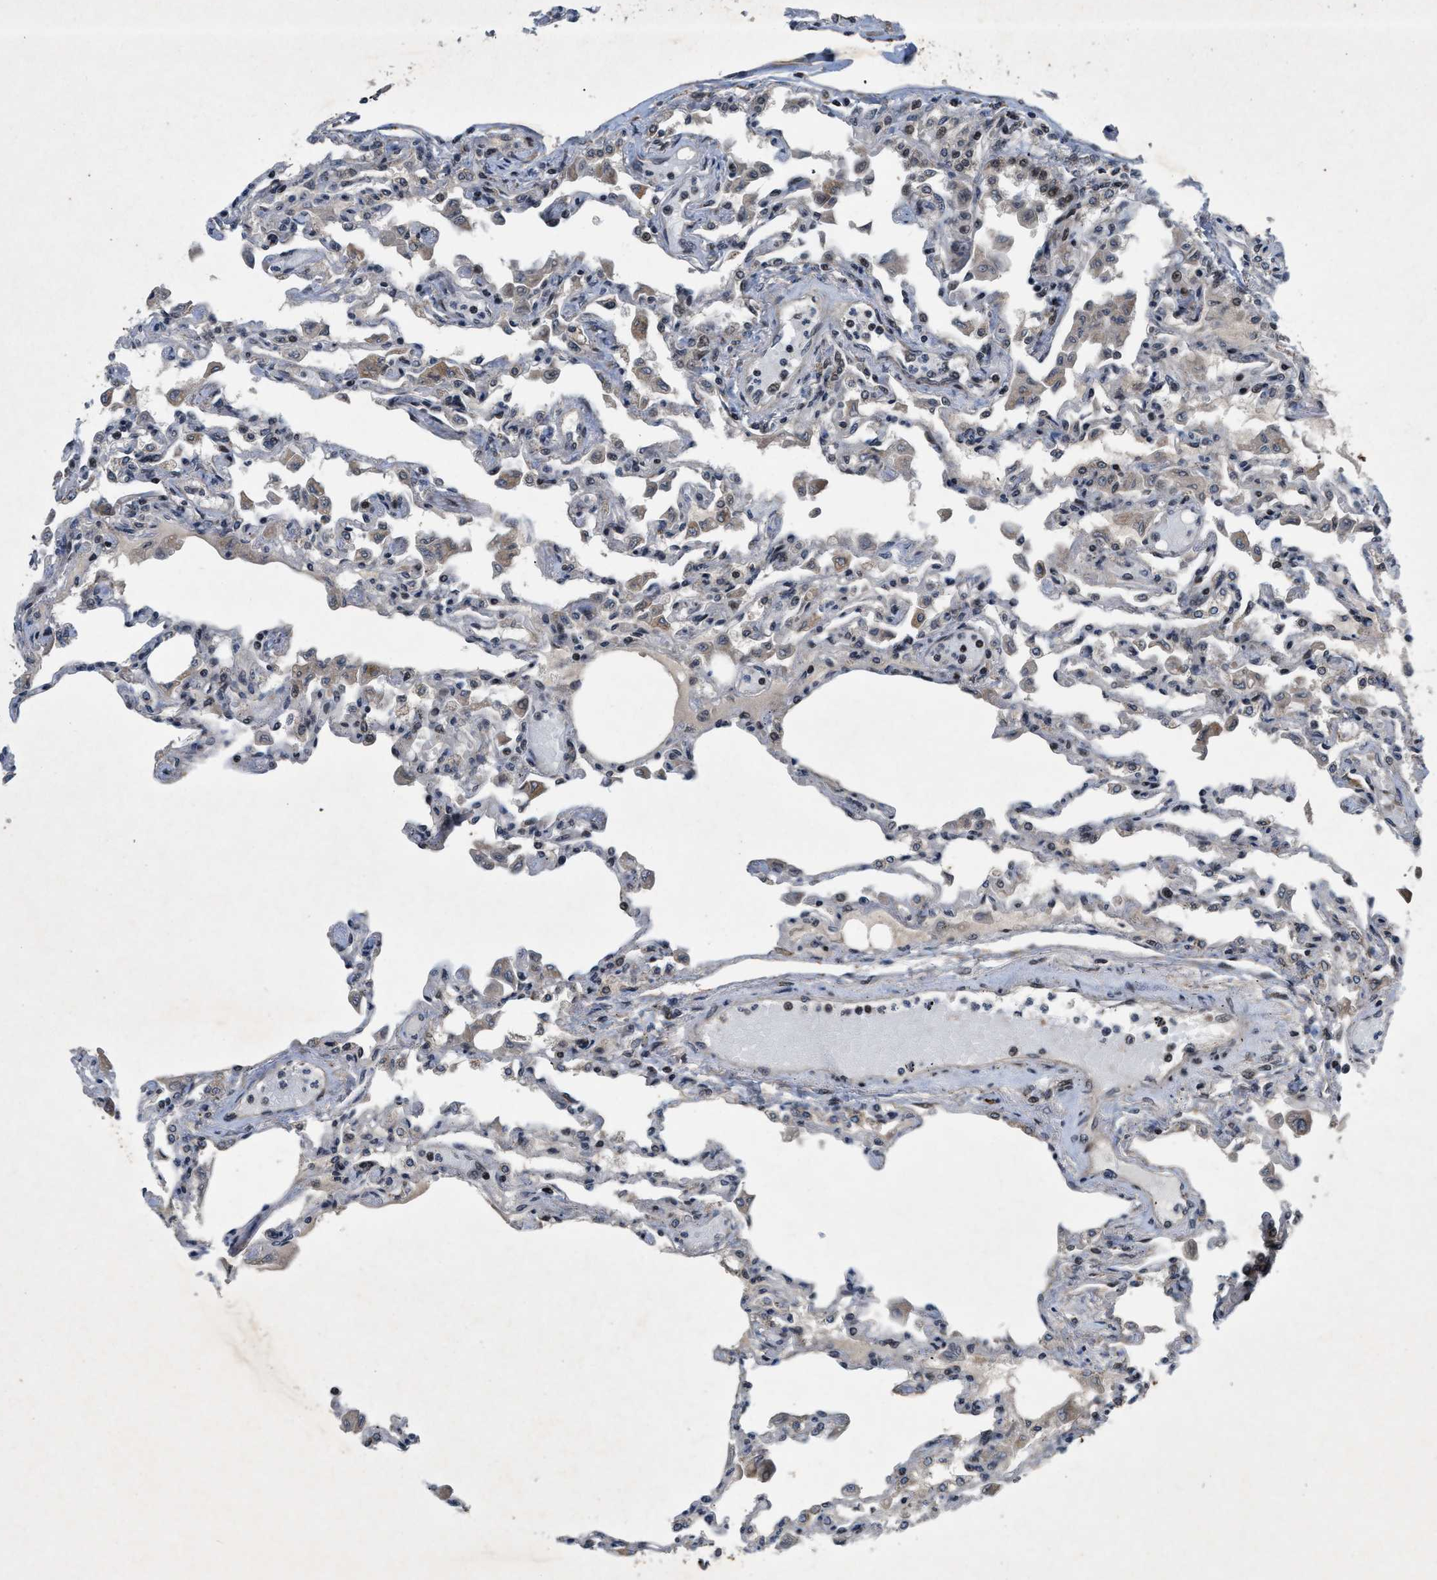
{"staining": {"intensity": "moderate", "quantity": "<25%", "location": "nuclear"}, "tissue": "lung", "cell_type": "Alveolar cells", "image_type": "normal", "snomed": [{"axis": "morphology", "description": "Normal tissue, NOS"}, {"axis": "topography", "description": "Bronchus"}, {"axis": "topography", "description": "Lung"}], "caption": "Moderate nuclear positivity is appreciated in approximately <25% of alveolar cells in benign lung. (DAB (3,3'-diaminobenzidine) IHC, brown staining for protein, blue staining for nuclei).", "gene": "ZNHIT1", "patient": {"sex": "female", "age": 49}}